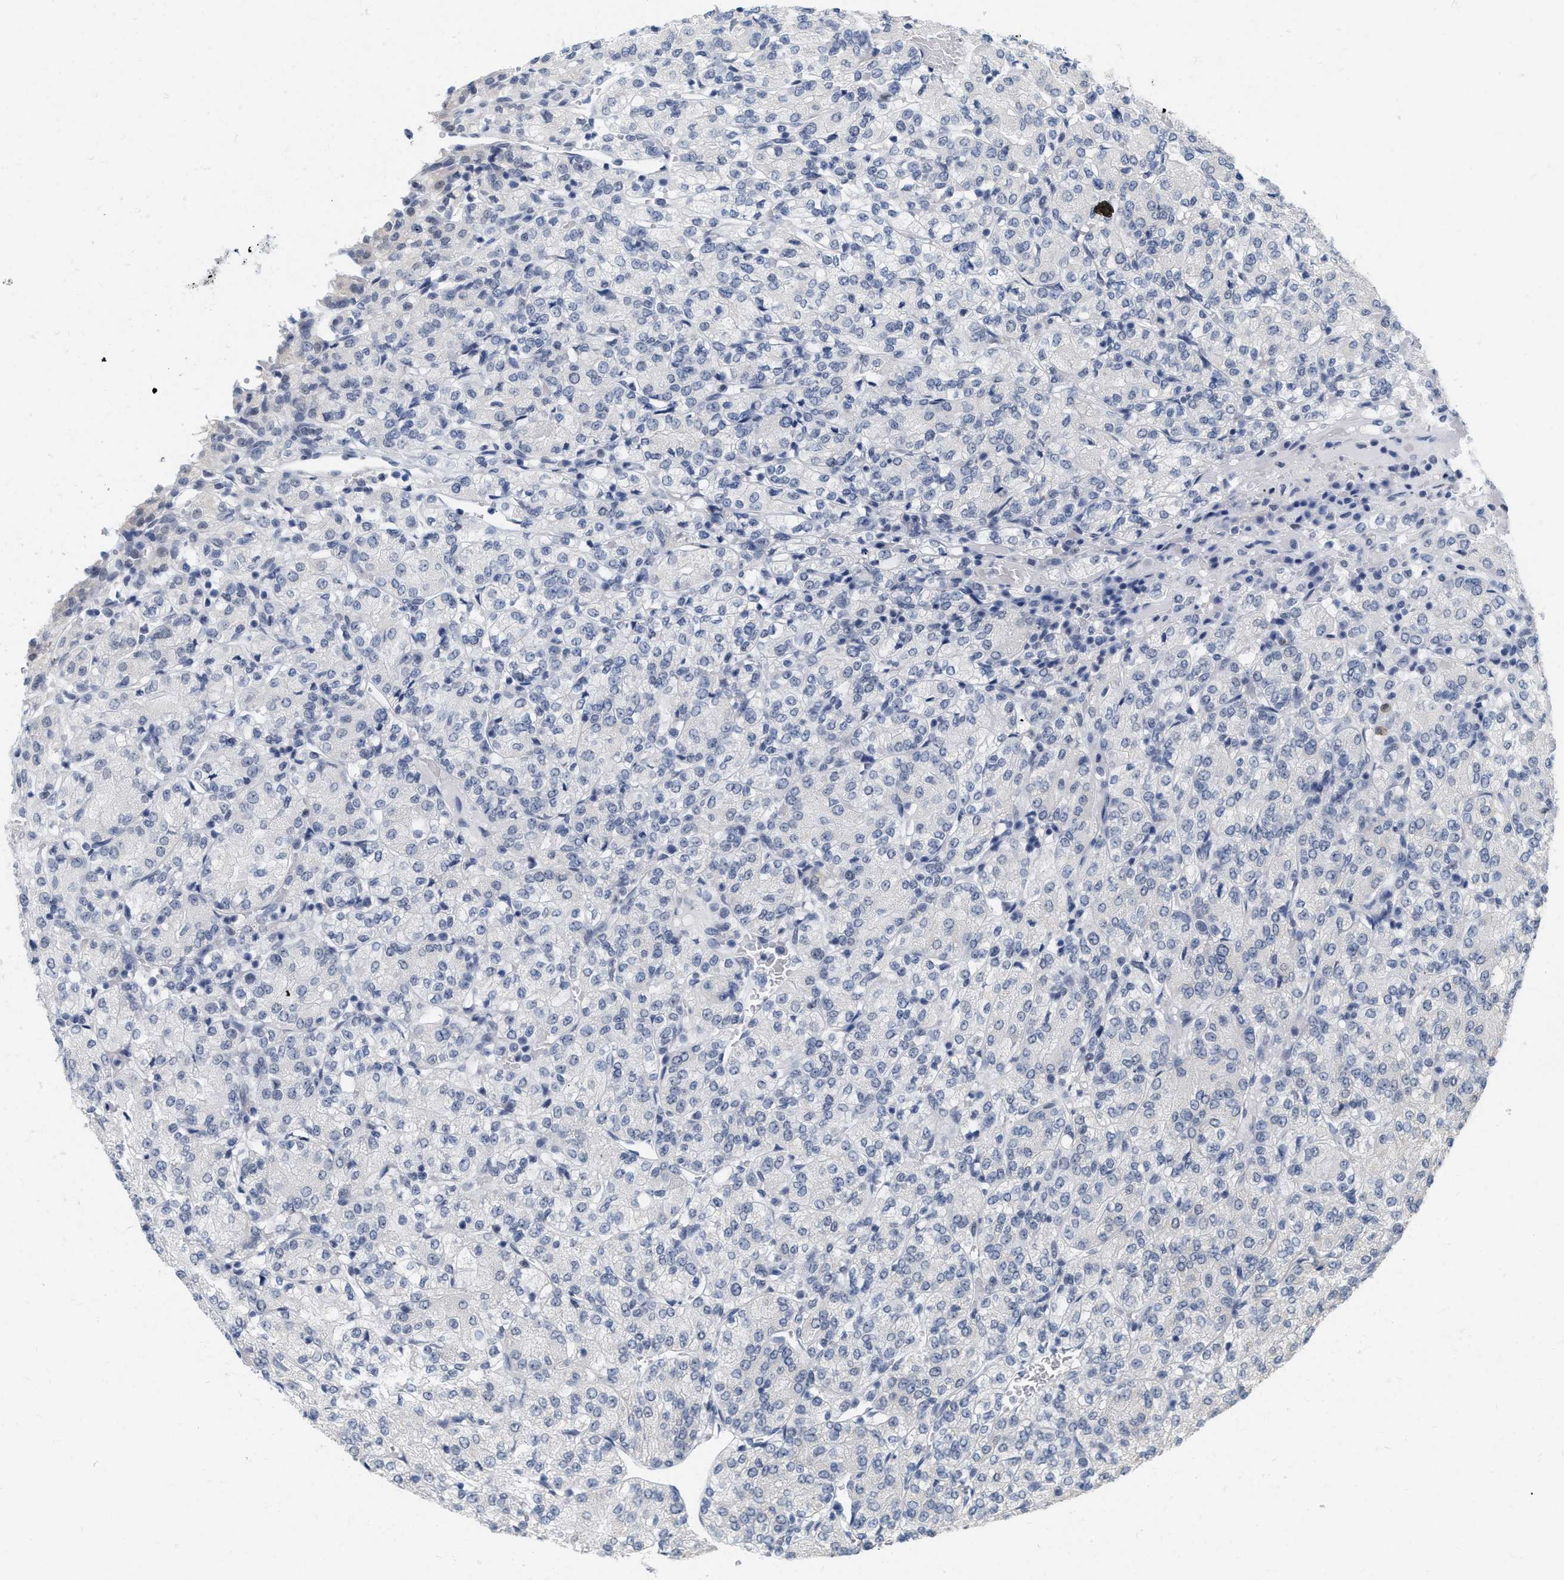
{"staining": {"intensity": "negative", "quantity": "none", "location": "none"}, "tissue": "renal cancer", "cell_type": "Tumor cells", "image_type": "cancer", "snomed": [{"axis": "morphology", "description": "Adenocarcinoma, NOS"}, {"axis": "topography", "description": "Kidney"}], "caption": "The micrograph exhibits no significant staining in tumor cells of renal cancer (adenocarcinoma).", "gene": "XIRP1", "patient": {"sex": "male", "age": 77}}